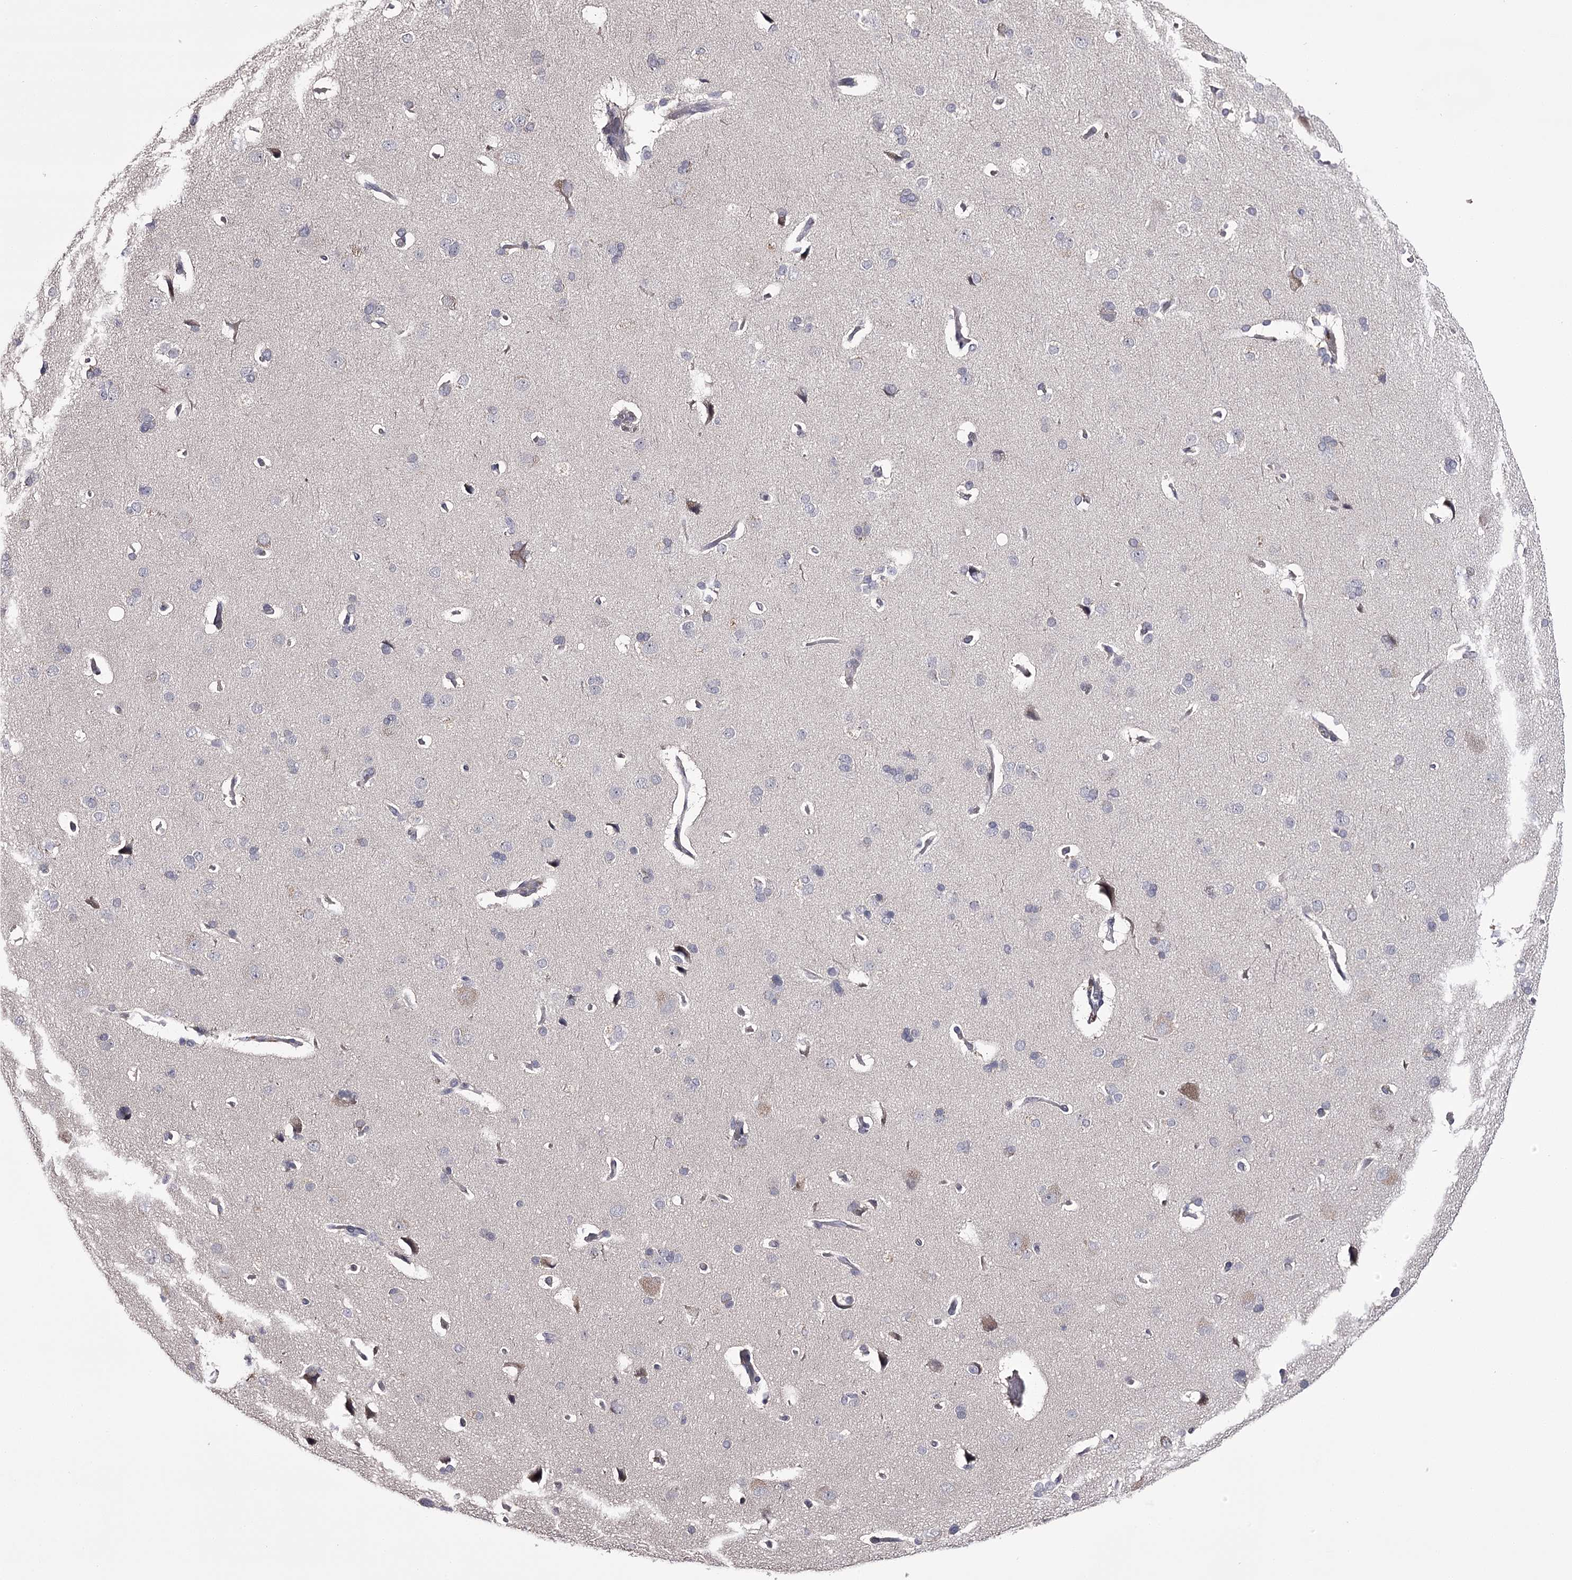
{"staining": {"intensity": "negative", "quantity": "none", "location": "none"}, "tissue": "cerebral cortex", "cell_type": "Endothelial cells", "image_type": "normal", "snomed": [{"axis": "morphology", "description": "Normal tissue, NOS"}, {"axis": "topography", "description": "Cerebral cortex"}], "caption": "Protein analysis of benign cerebral cortex exhibits no significant staining in endothelial cells.", "gene": "PRM2", "patient": {"sex": "male", "age": 62}}